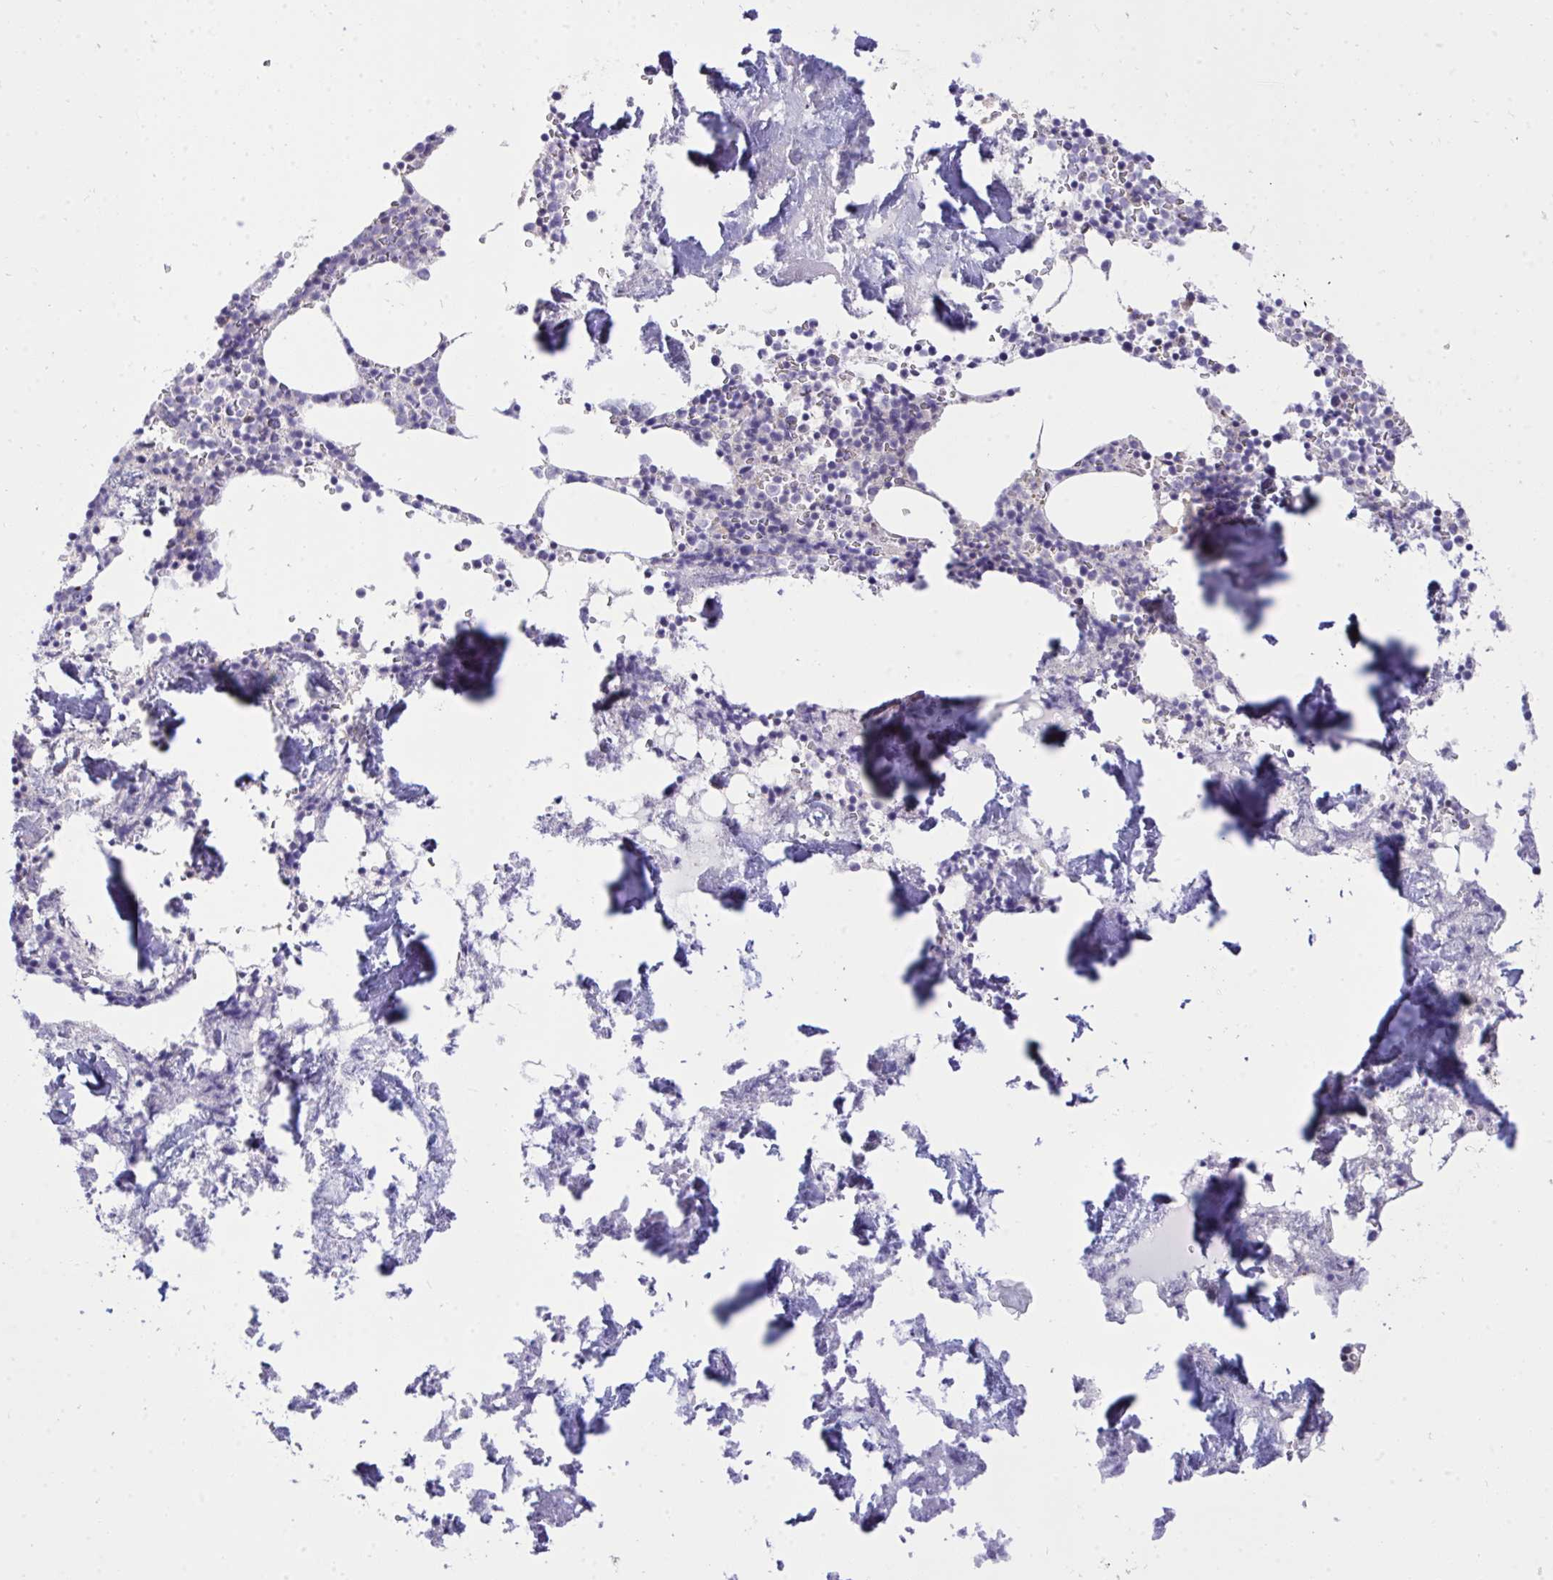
{"staining": {"intensity": "negative", "quantity": "none", "location": "none"}, "tissue": "bone marrow", "cell_type": "Hematopoietic cells", "image_type": "normal", "snomed": [{"axis": "morphology", "description": "Normal tissue, NOS"}, {"axis": "topography", "description": "Bone marrow"}], "caption": "DAB immunohistochemical staining of benign bone marrow exhibits no significant expression in hematopoietic cells.", "gene": "C19orf54", "patient": {"sex": "female", "age": 42}}